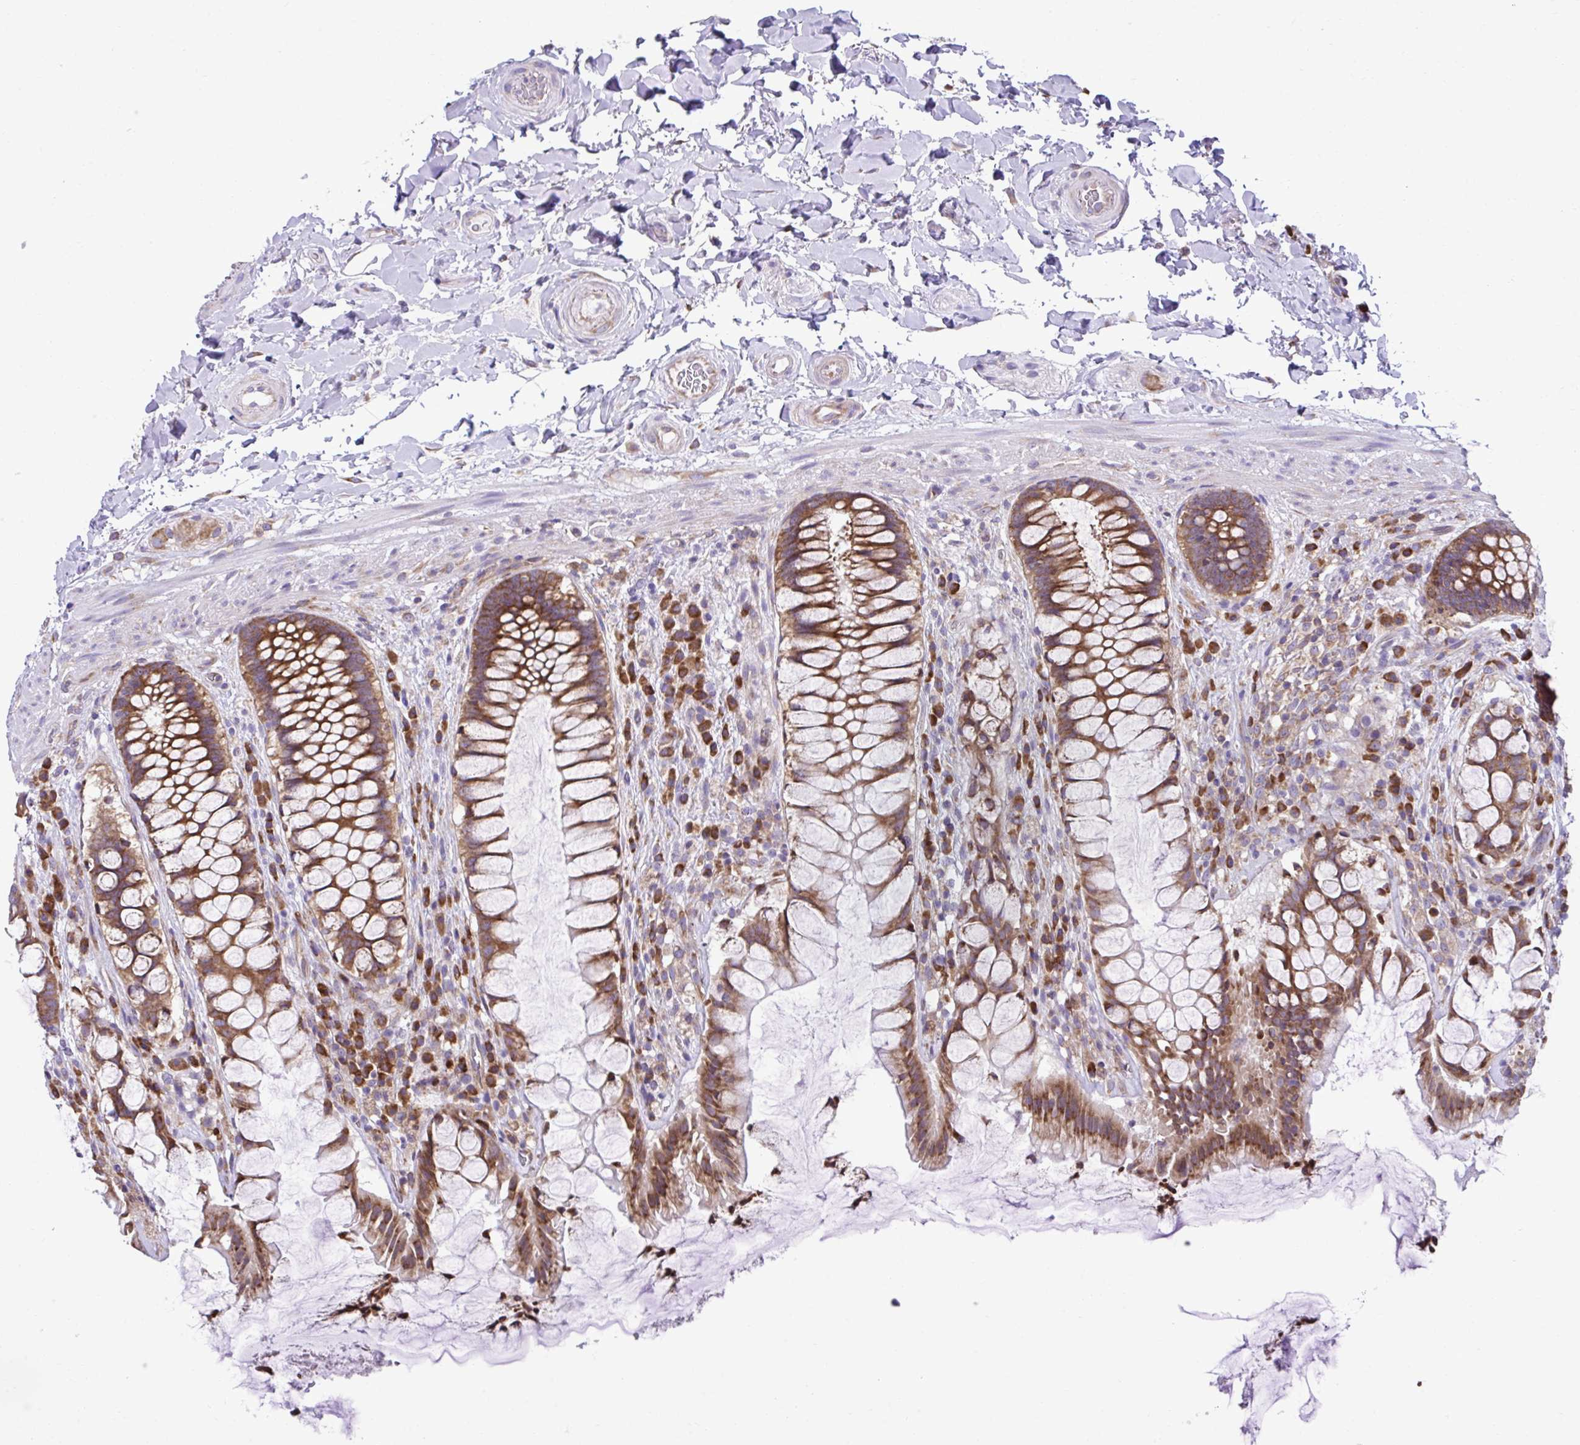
{"staining": {"intensity": "strong", "quantity": ">75%", "location": "cytoplasmic/membranous"}, "tissue": "rectum", "cell_type": "Glandular cells", "image_type": "normal", "snomed": [{"axis": "morphology", "description": "Normal tissue, NOS"}, {"axis": "topography", "description": "Rectum"}], "caption": "Human rectum stained for a protein (brown) exhibits strong cytoplasmic/membranous positive expression in about >75% of glandular cells.", "gene": "RPL7", "patient": {"sex": "female", "age": 58}}